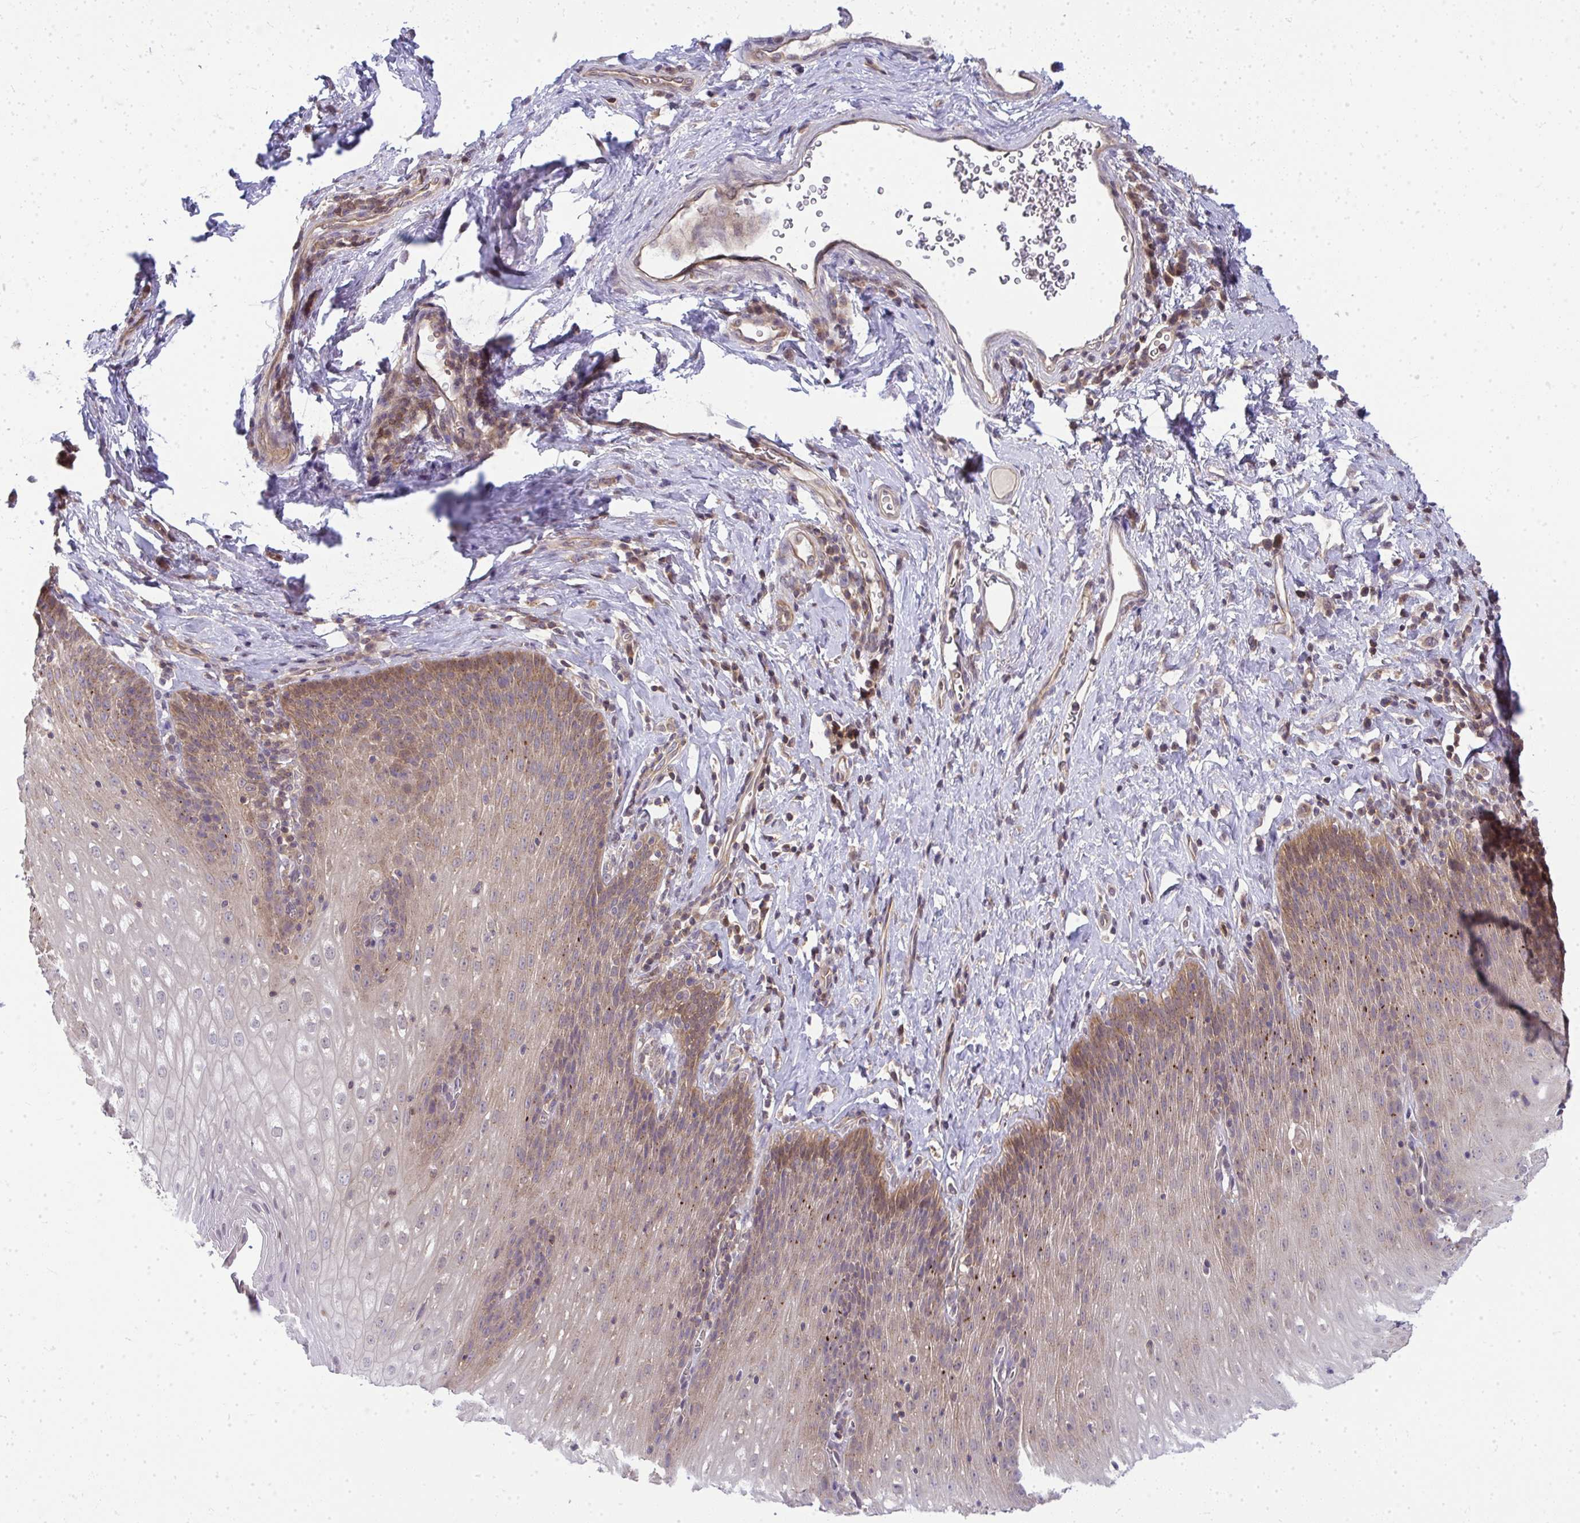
{"staining": {"intensity": "moderate", "quantity": ">75%", "location": "cytoplasmic/membranous"}, "tissue": "esophagus", "cell_type": "Squamous epithelial cells", "image_type": "normal", "snomed": [{"axis": "morphology", "description": "Normal tissue, NOS"}, {"axis": "topography", "description": "Esophagus"}], "caption": "Esophagus was stained to show a protein in brown. There is medium levels of moderate cytoplasmic/membranous expression in about >75% of squamous epithelial cells. (IHC, brightfield microscopy, high magnification).", "gene": "HDHD2", "patient": {"sex": "female", "age": 61}}